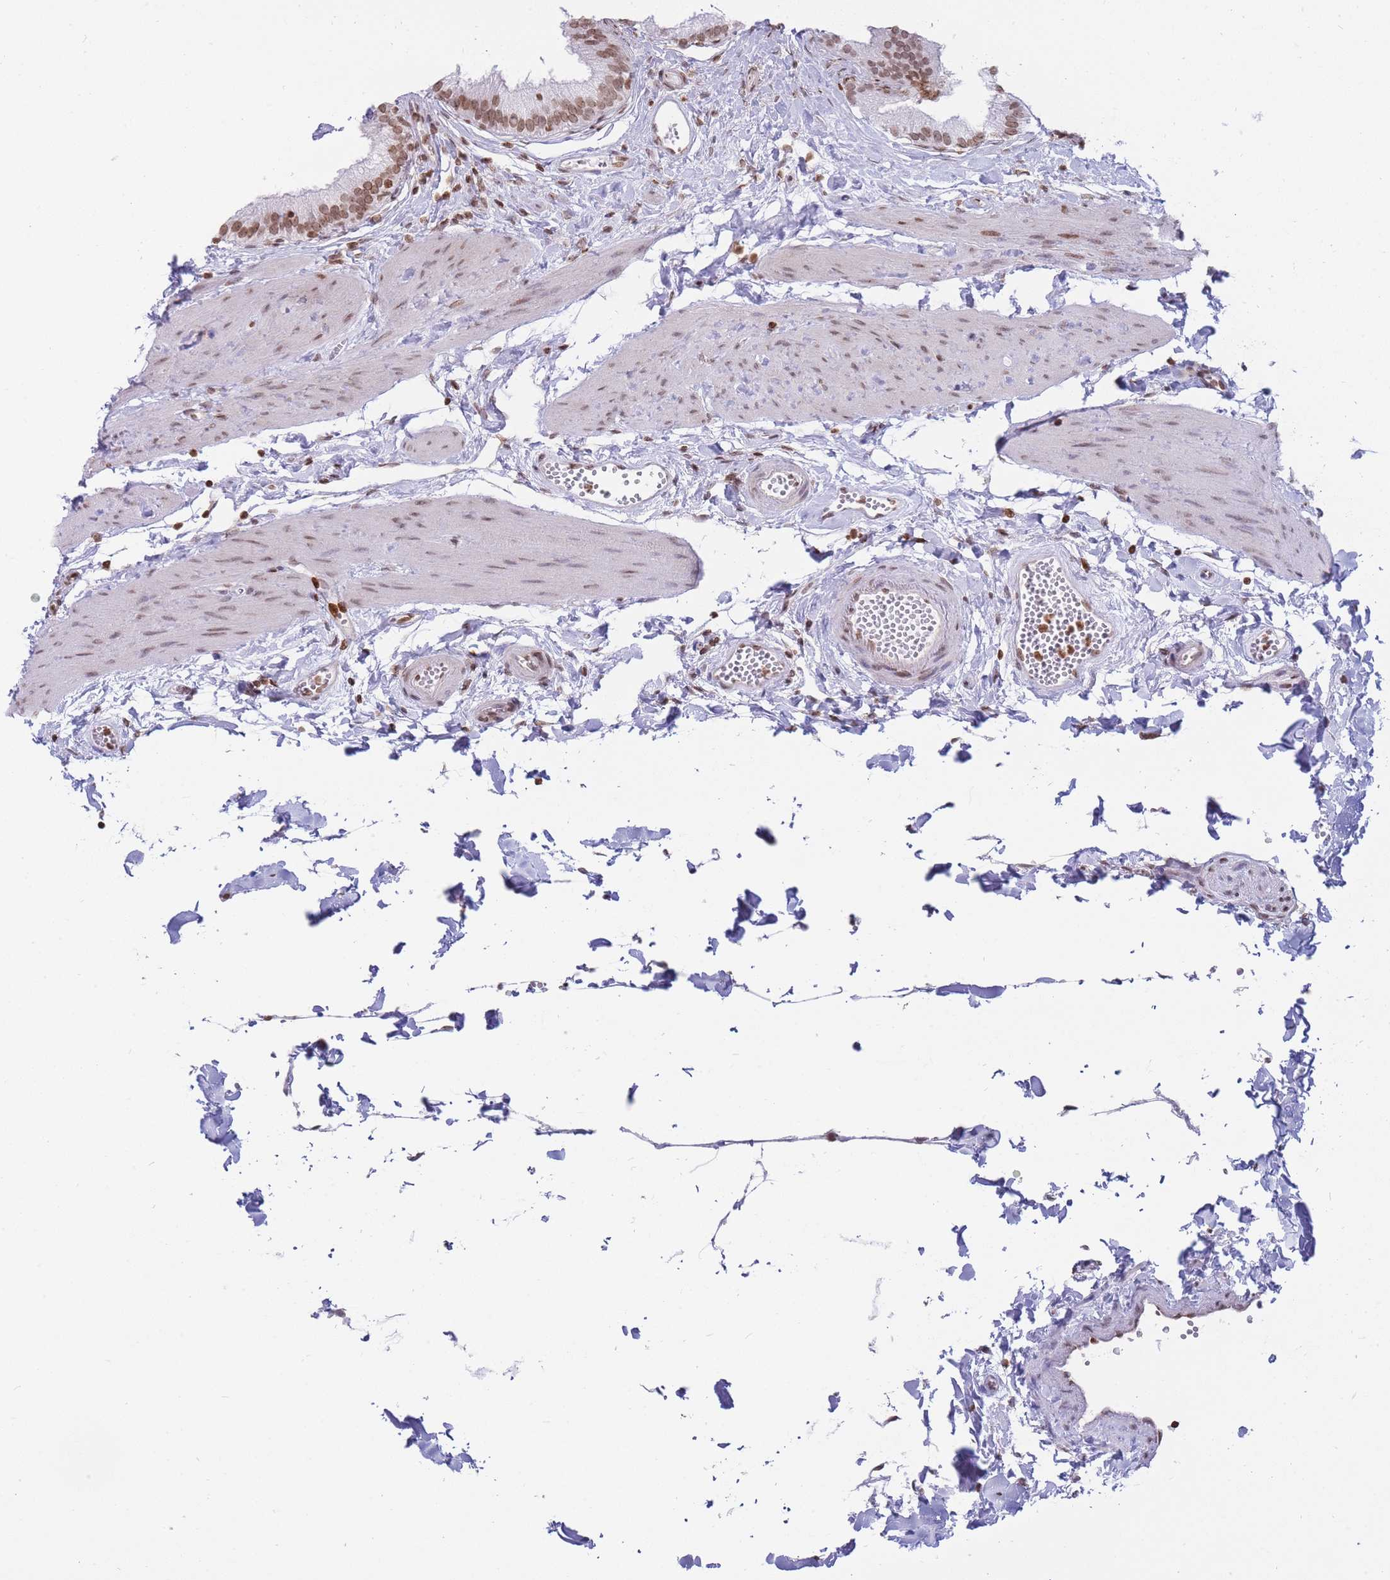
{"staining": {"intensity": "moderate", "quantity": ">75%", "location": "nuclear"}, "tissue": "gallbladder", "cell_type": "Glandular cells", "image_type": "normal", "snomed": [{"axis": "morphology", "description": "Normal tissue, NOS"}, {"axis": "topography", "description": "Gallbladder"}], "caption": "IHC of unremarkable gallbladder exhibits medium levels of moderate nuclear expression in about >75% of glandular cells.", "gene": "SHISAL1", "patient": {"sex": "female", "age": 54}}